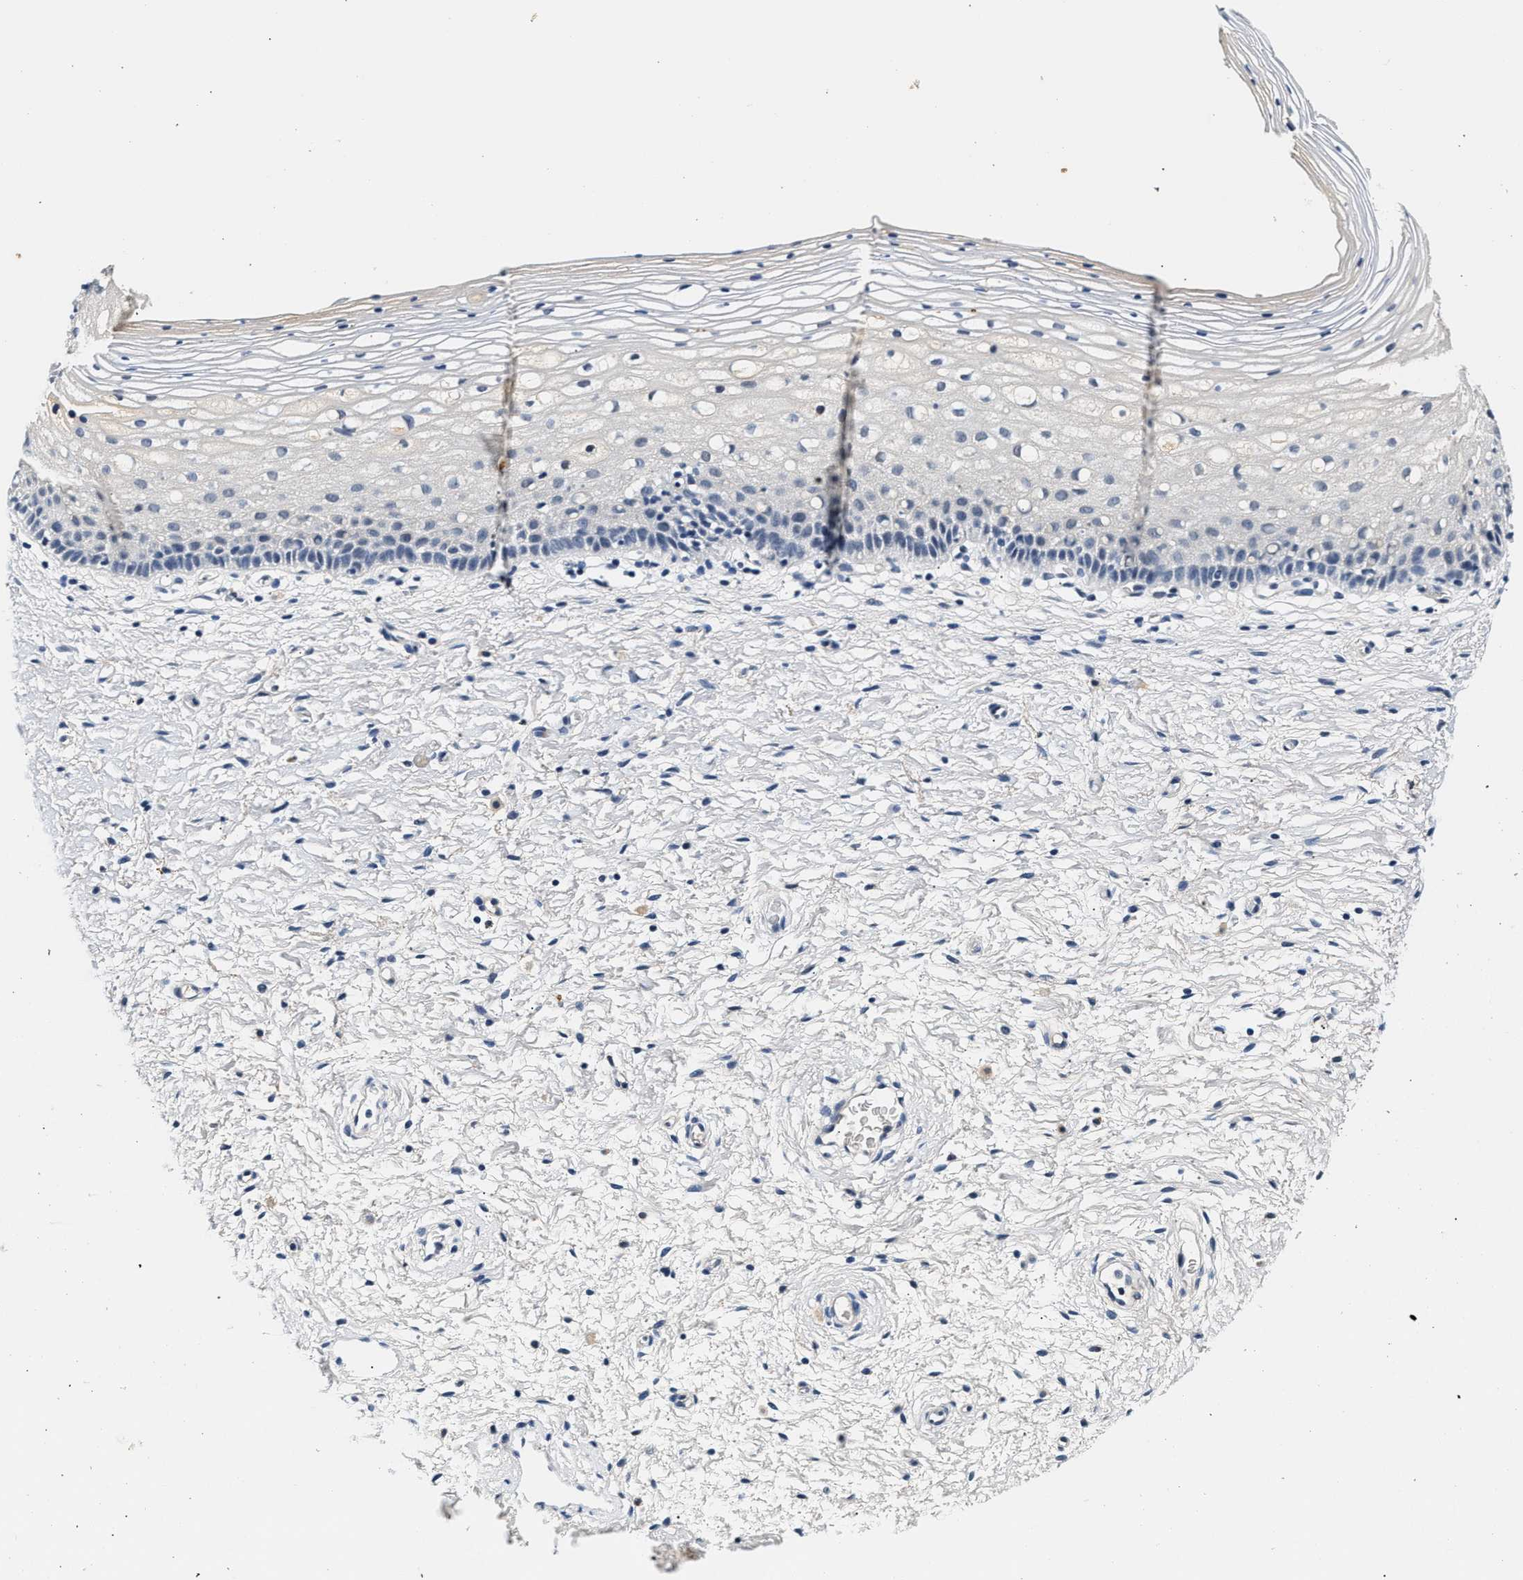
{"staining": {"intensity": "negative", "quantity": "none", "location": "none"}, "tissue": "cervix", "cell_type": "Glandular cells", "image_type": "normal", "snomed": [{"axis": "morphology", "description": "Normal tissue, NOS"}, {"axis": "topography", "description": "Cervix"}], "caption": "Immunohistochemistry (IHC) of benign cervix displays no staining in glandular cells. Brightfield microscopy of IHC stained with DAB (3,3'-diaminobenzidine) (brown) and hematoxylin (blue), captured at high magnification.", "gene": "MED22", "patient": {"sex": "female", "age": 72}}